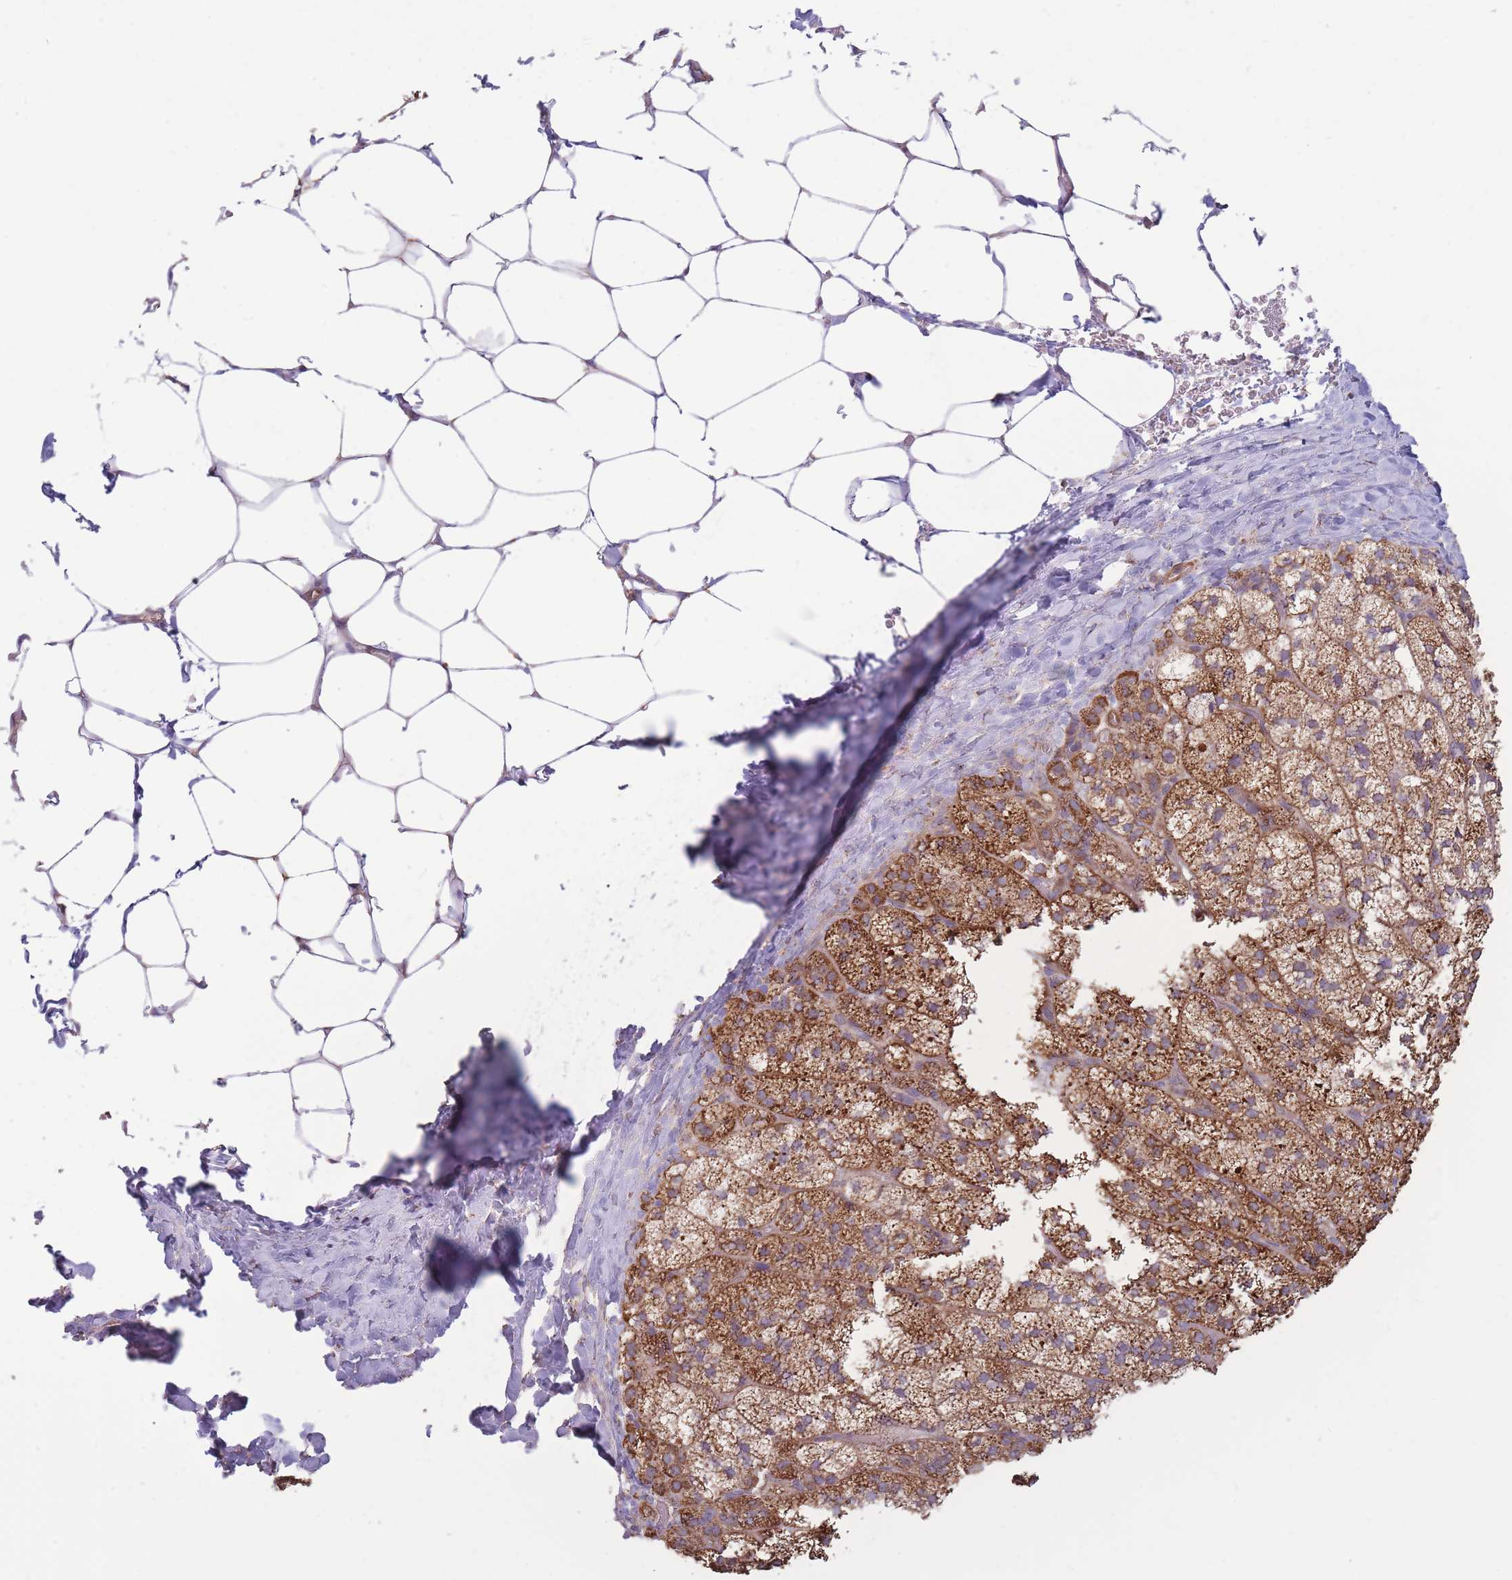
{"staining": {"intensity": "strong", "quantity": "25%-75%", "location": "cytoplasmic/membranous"}, "tissue": "adrenal gland", "cell_type": "Glandular cells", "image_type": "normal", "snomed": [{"axis": "morphology", "description": "Normal tissue, NOS"}, {"axis": "topography", "description": "Adrenal gland"}], "caption": "DAB immunohistochemical staining of benign human adrenal gland displays strong cytoplasmic/membranous protein staining in approximately 25%-75% of glandular cells. (Brightfield microscopy of DAB IHC at high magnification).", "gene": "KIF16B", "patient": {"sex": "female", "age": 58}}